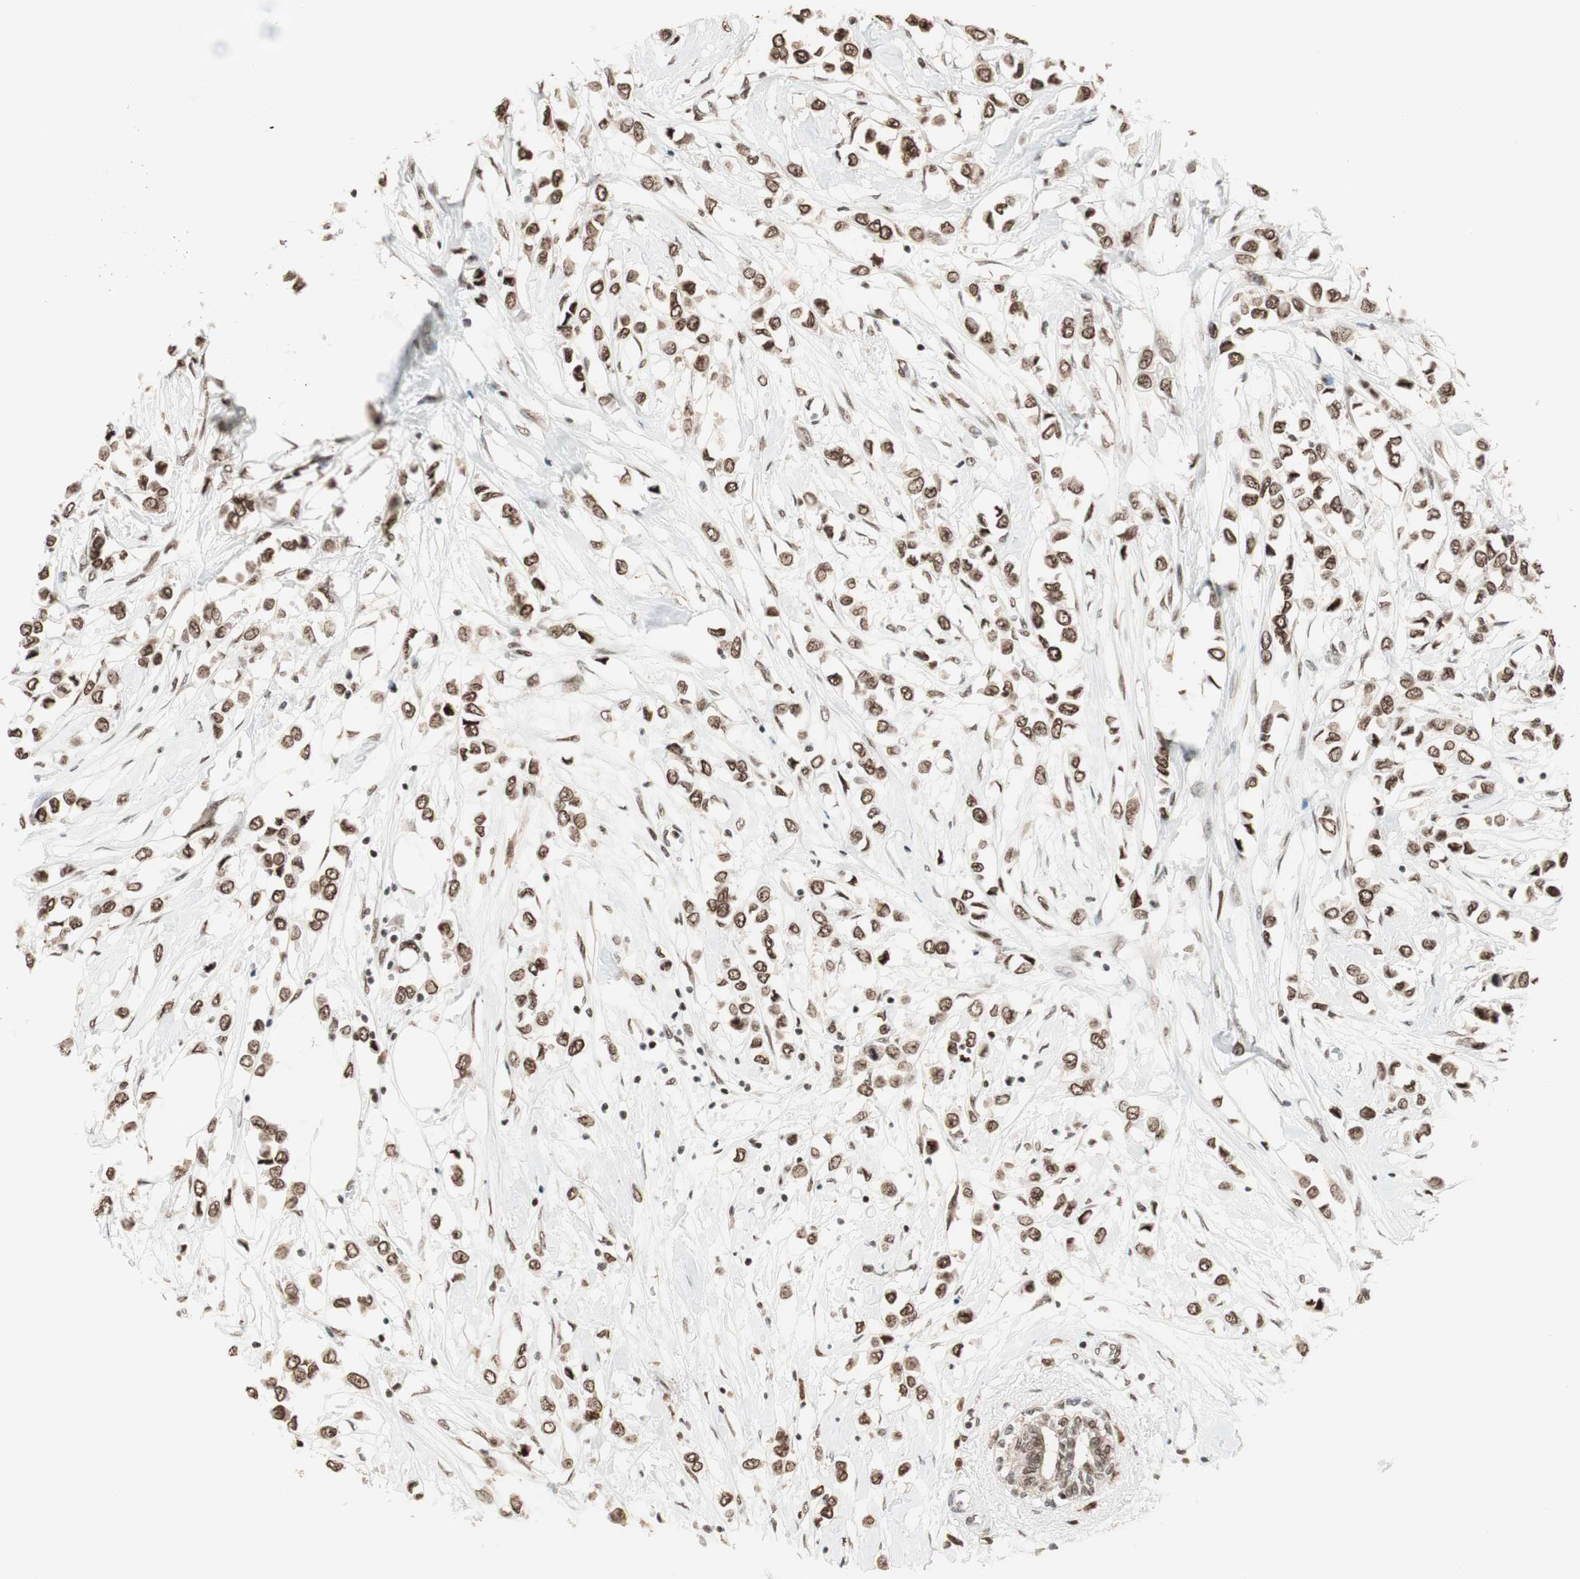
{"staining": {"intensity": "moderate", "quantity": ">75%", "location": "nuclear"}, "tissue": "breast cancer", "cell_type": "Tumor cells", "image_type": "cancer", "snomed": [{"axis": "morphology", "description": "Lobular carcinoma"}, {"axis": "topography", "description": "Breast"}], "caption": "Protein expression by immunohistochemistry demonstrates moderate nuclear positivity in approximately >75% of tumor cells in breast cancer. (IHC, brightfield microscopy, high magnification).", "gene": "SMARCE1", "patient": {"sex": "female", "age": 51}}